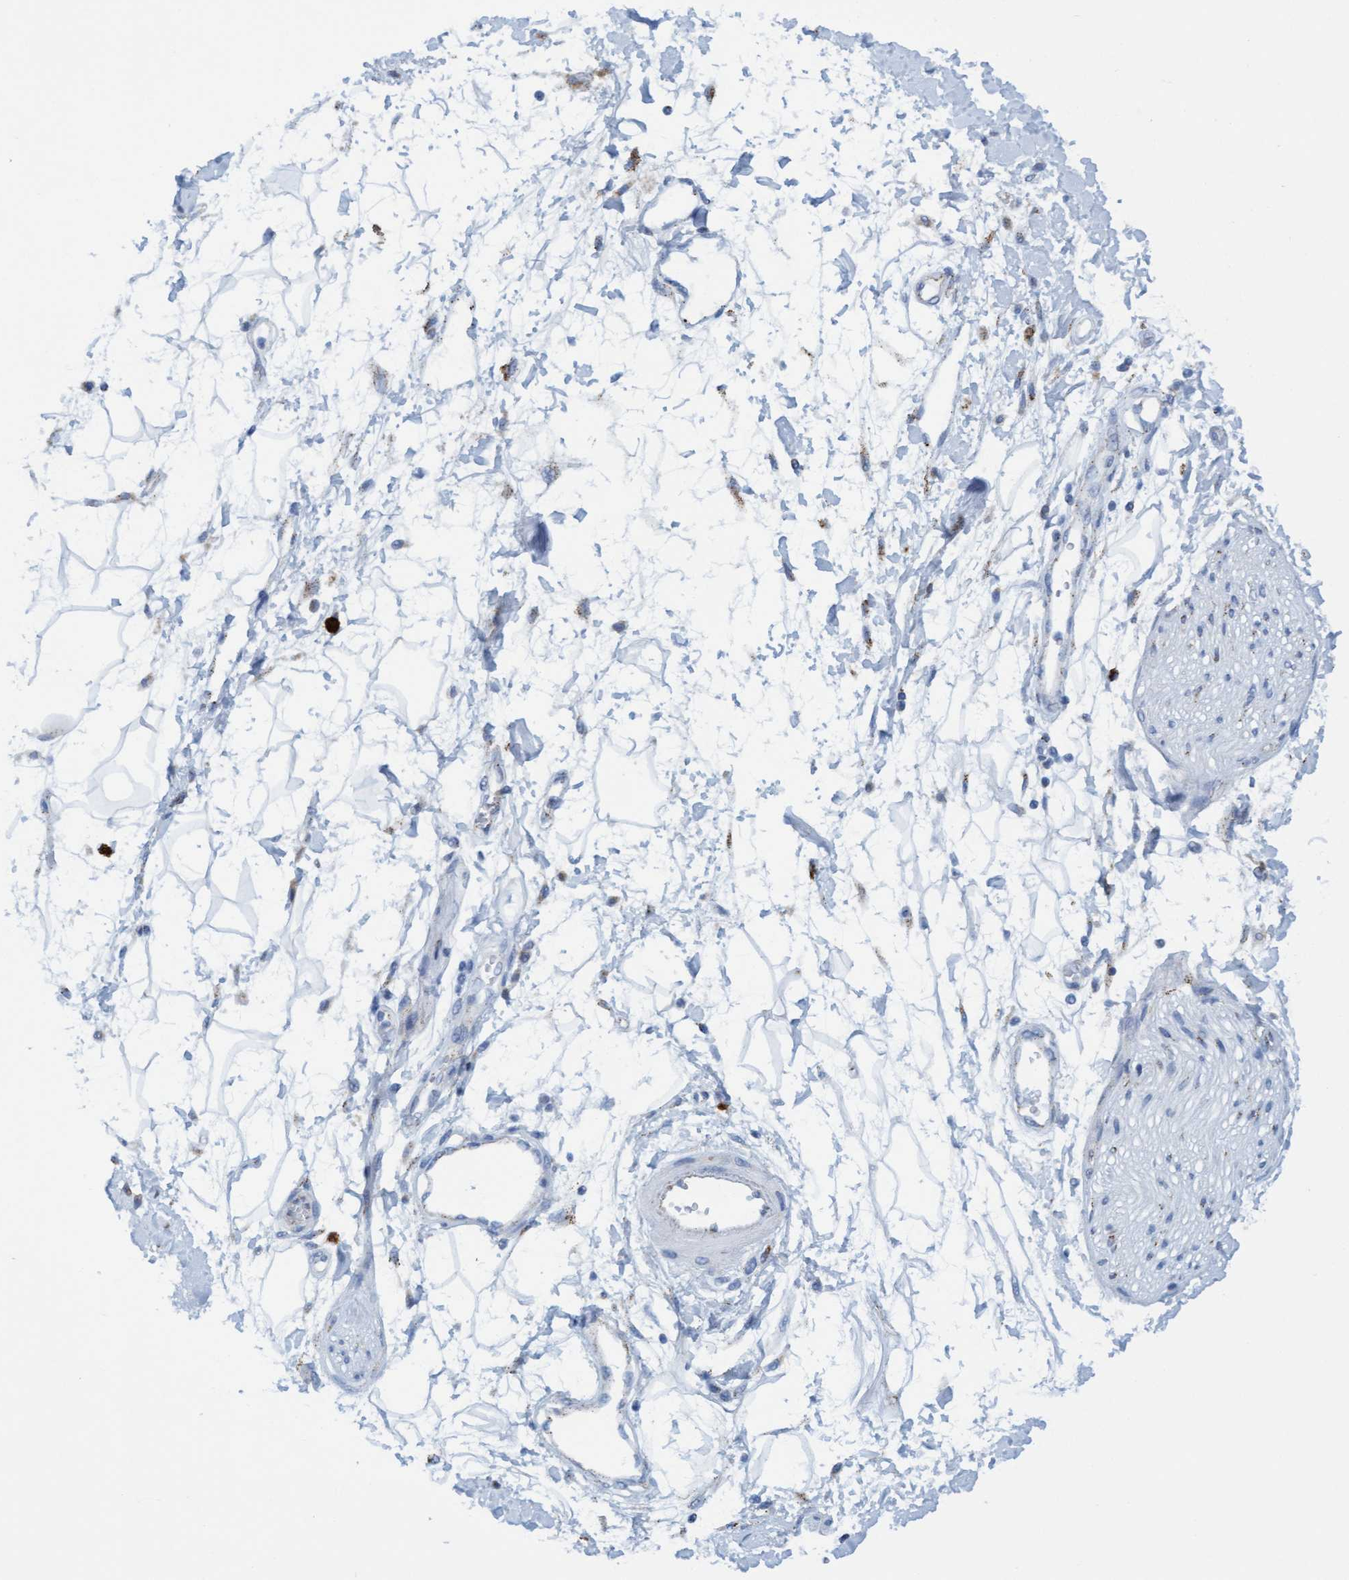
{"staining": {"intensity": "negative", "quantity": "none", "location": "none"}, "tissue": "adipose tissue", "cell_type": "Adipocytes", "image_type": "normal", "snomed": [{"axis": "morphology", "description": "Normal tissue, NOS"}, {"axis": "morphology", "description": "Adenocarcinoma, NOS"}, {"axis": "topography", "description": "Duodenum"}, {"axis": "topography", "description": "Peripheral nerve tissue"}], "caption": "Immunohistochemical staining of normal adipose tissue demonstrates no significant staining in adipocytes. Brightfield microscopy of immunohistochemistry stained with DAB (3,3'-diaminobenzidine) (brown) and hematoxylin (blue), captured at high magnification.", "gene": "SGSH", "patient": {"sex": "female", "age": 60}}